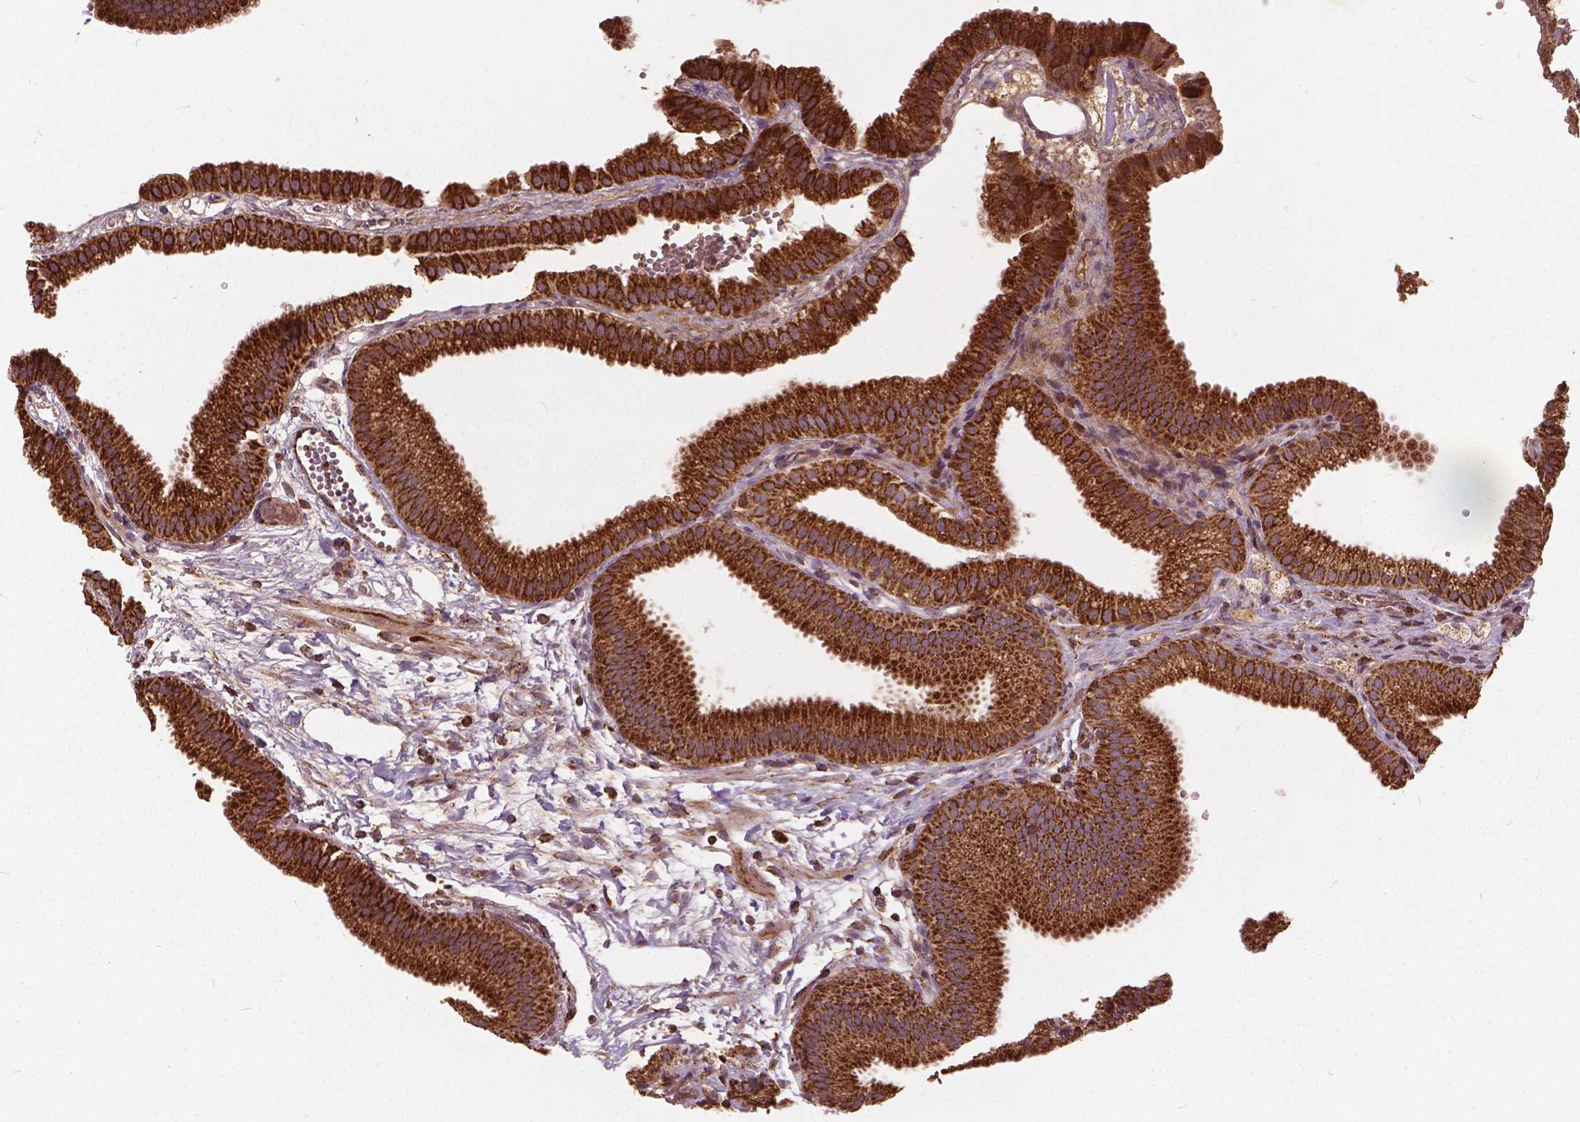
{"staining": {"intensity": "strong", "quantity": ">75%", "location": "cytoplasmic/membranous"}, "tissue": "gallbladder", "cell_type": "Glandular cells", "image_type": "normal", "snomed": [{"axis": "morphology", "description": "Normal tissue, NOS"}, {"axis": "topography", "description": "Gallbladder"}], "caption": "An image of human gallbladder stained for a protein shows strong cytoplasmic/membranous brown staining in glandular cells.", "gene": "UBXN2A", "patient": {"sex": "female", "age": 63}}